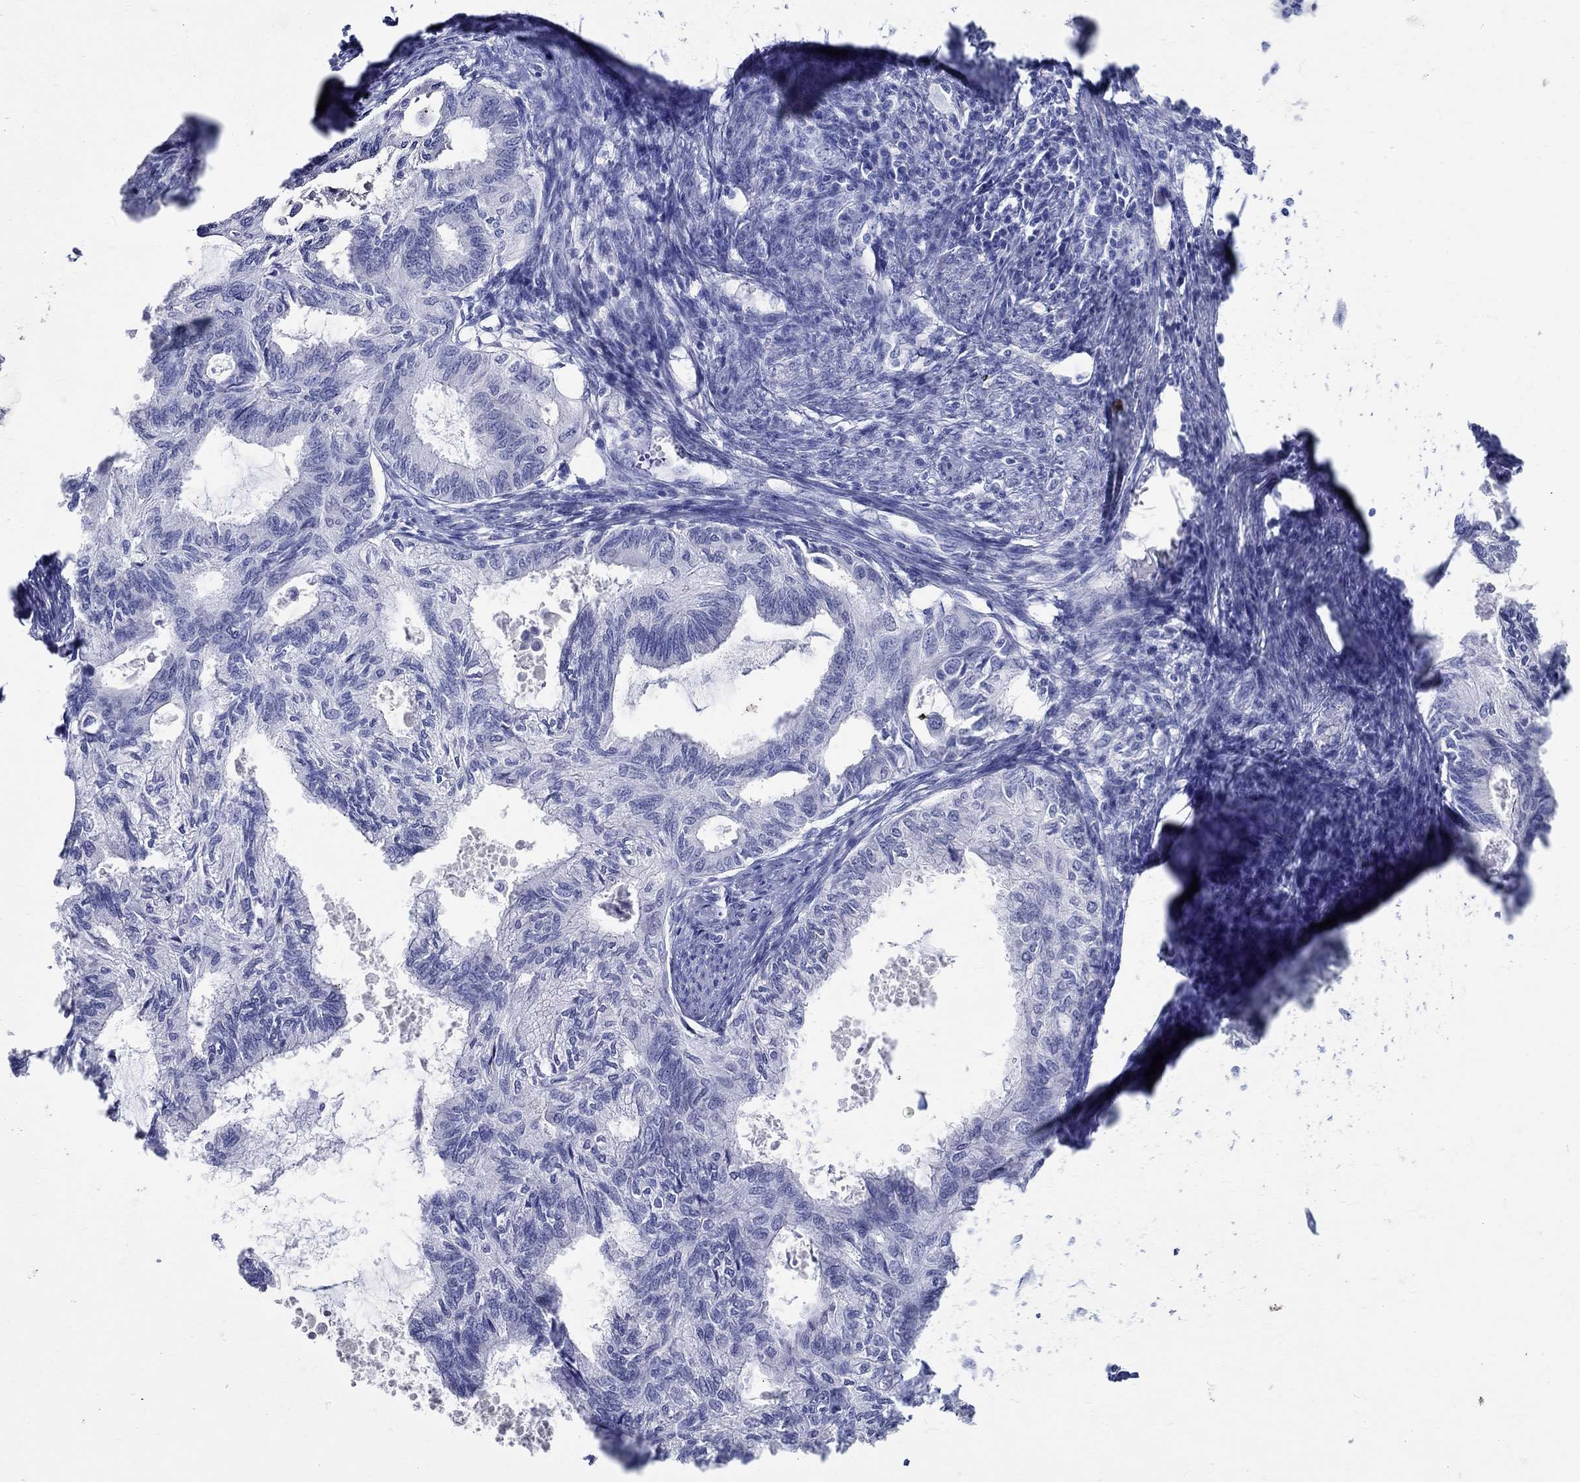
{"staining": {"intensity": "negative", "quantity": "none", "location": "none"}, "tissue": "endometrial cancer", "cell_type": "Tumor cells", "image_type": "cancer", "snomed": [{"axis": "morphology", "description": "Adenocarcinoma, NOS"}, {"axis": "topography", "description": "Endometrium"}], "caption": "Immunohistochemical staining of human endometrial cancer (adenocarcinoma) reveals no significant staining in tumor cells.", "gene": "TSPAN16", "patient": {"sex": "female", "age": 86}}